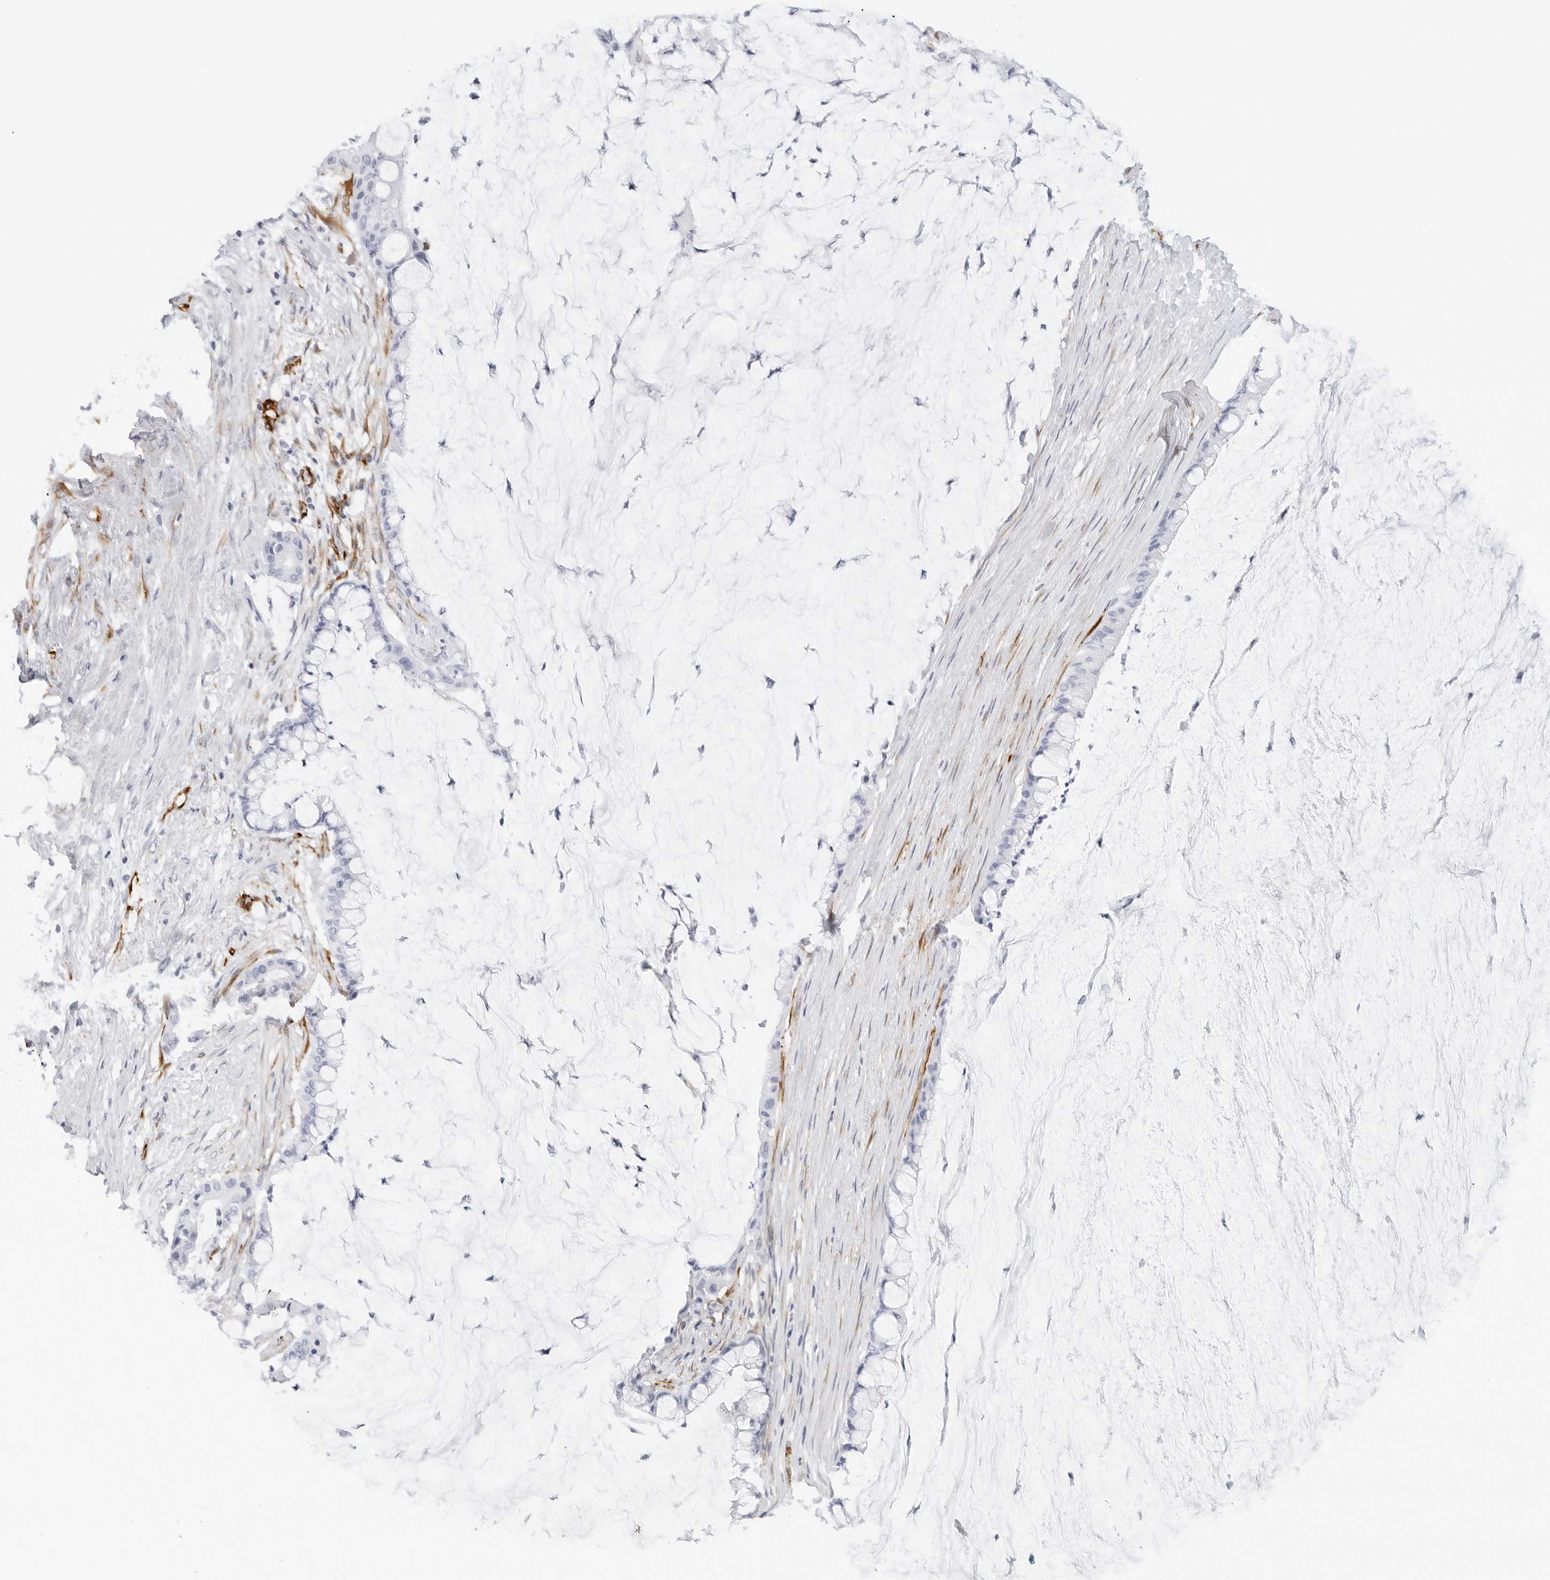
{"staining": {"intensity": "negative", "quantity": "none", "location": "none"}, "tissue": "pancreatic cancer", "cell_type": "Tumor cells", "image_type": "cancer", "snomed": [{"axis": "morphology", "description": "Adenocarcinoma, NOS"}, {"axis": "topography", "description": "Pancreas"}], "caption": "Immunohistochemistry image of neoplastic tissue: pancreatic adenocarcinoma stained with DAB (3,3'-diaminobenzidine) displays no significant protein staining in tumor cells.", "gene": "NES", "patient": {"sex": "male", "age": 41}}